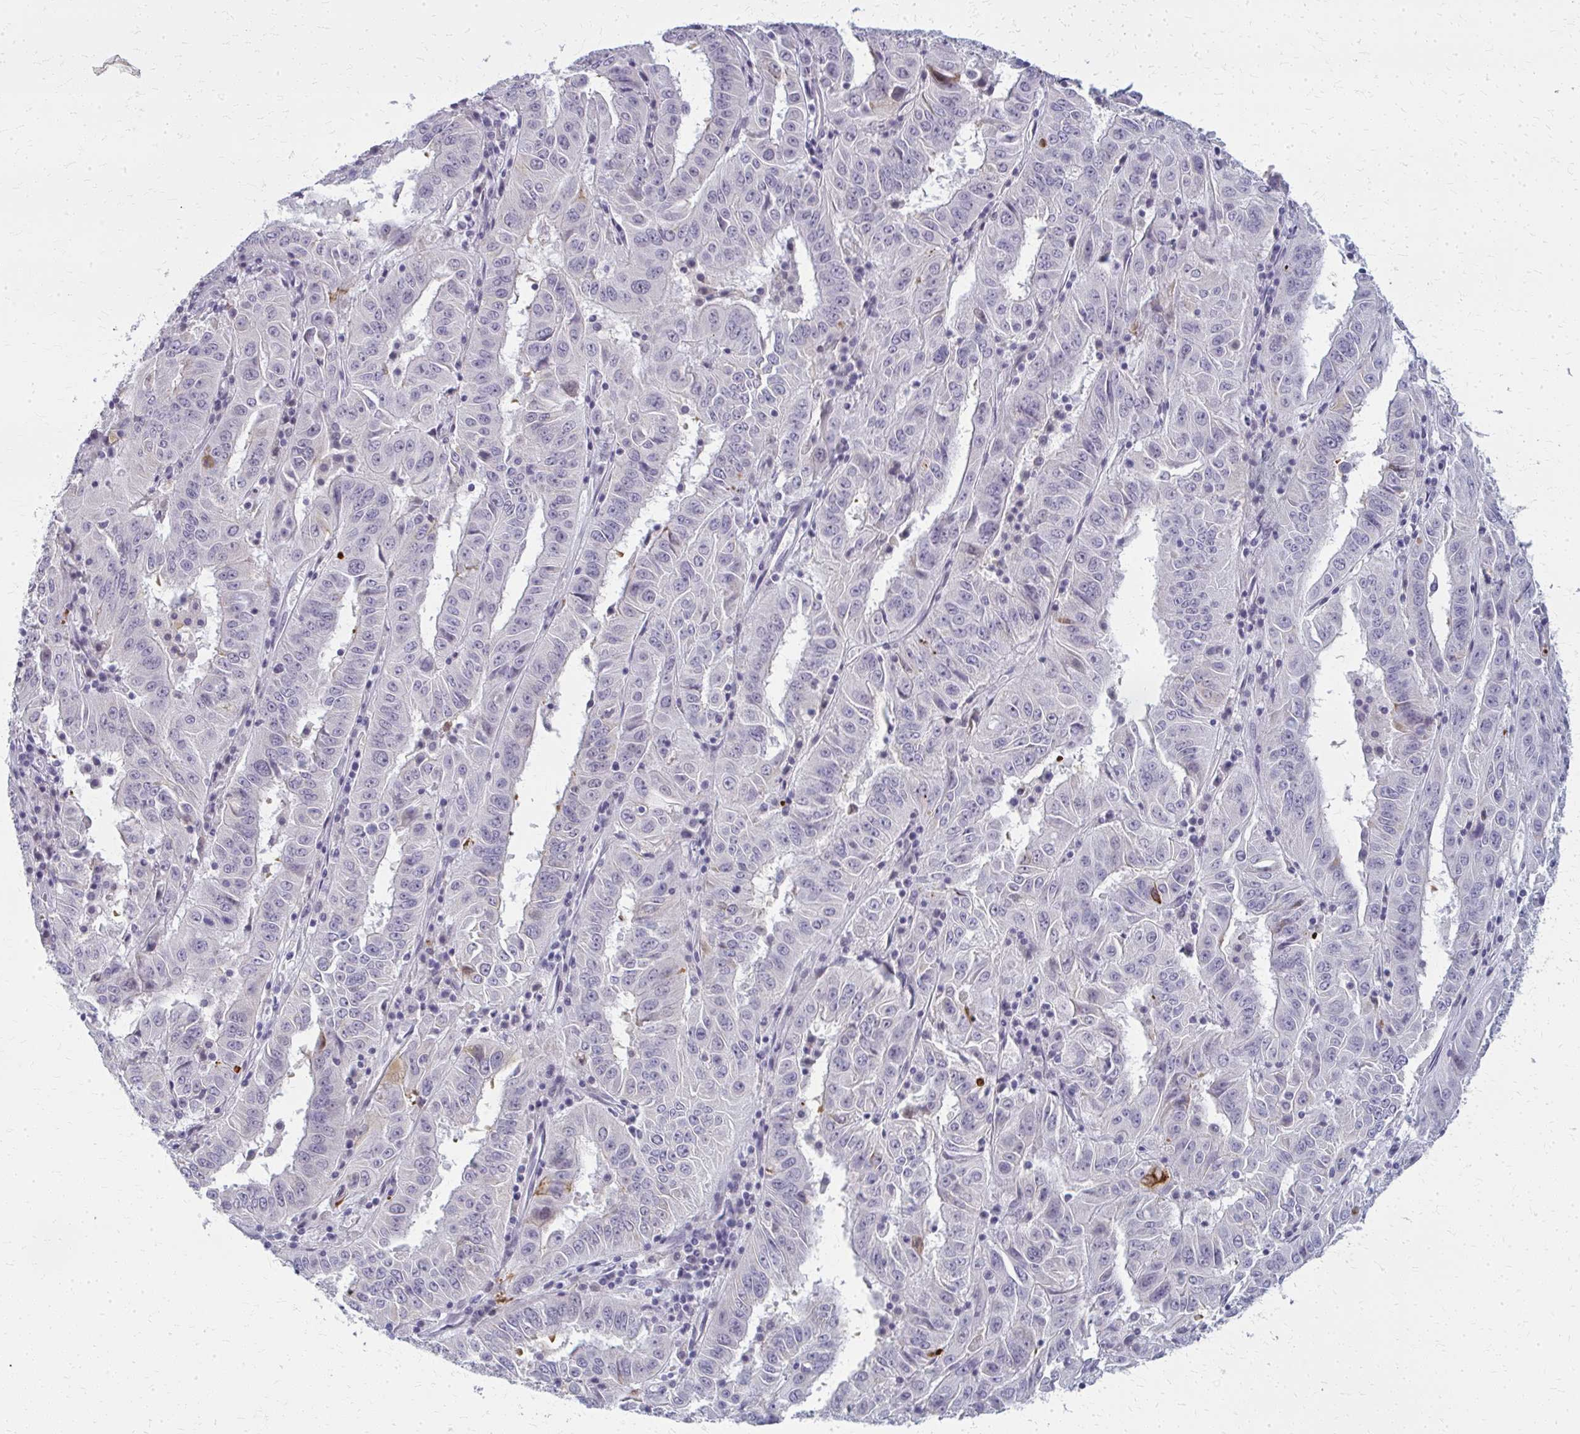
{"staining": {"intensity": "negative", "quantity": "none", "location": "none"}, "tissue": "pancreatic cancer", "cell_type": "Tumor cells", "image_type": "cancer", "snomed": [{"axis": "morphology", "description": "Adenocarcinoma, NOS"}, {"axis": "topography", "description": "Pancreas"}], "caption": "IHC image of neoplastic tissue: pancreatic cancer (adenocarcinoma) stained with DAB (3,3'-diaminobenzidine) shows no significant protein positivity in tumor cells. Nuclei are stained in blue.", "gene": "CASQ2", "patient": {"sex": "male", "age": 63}}